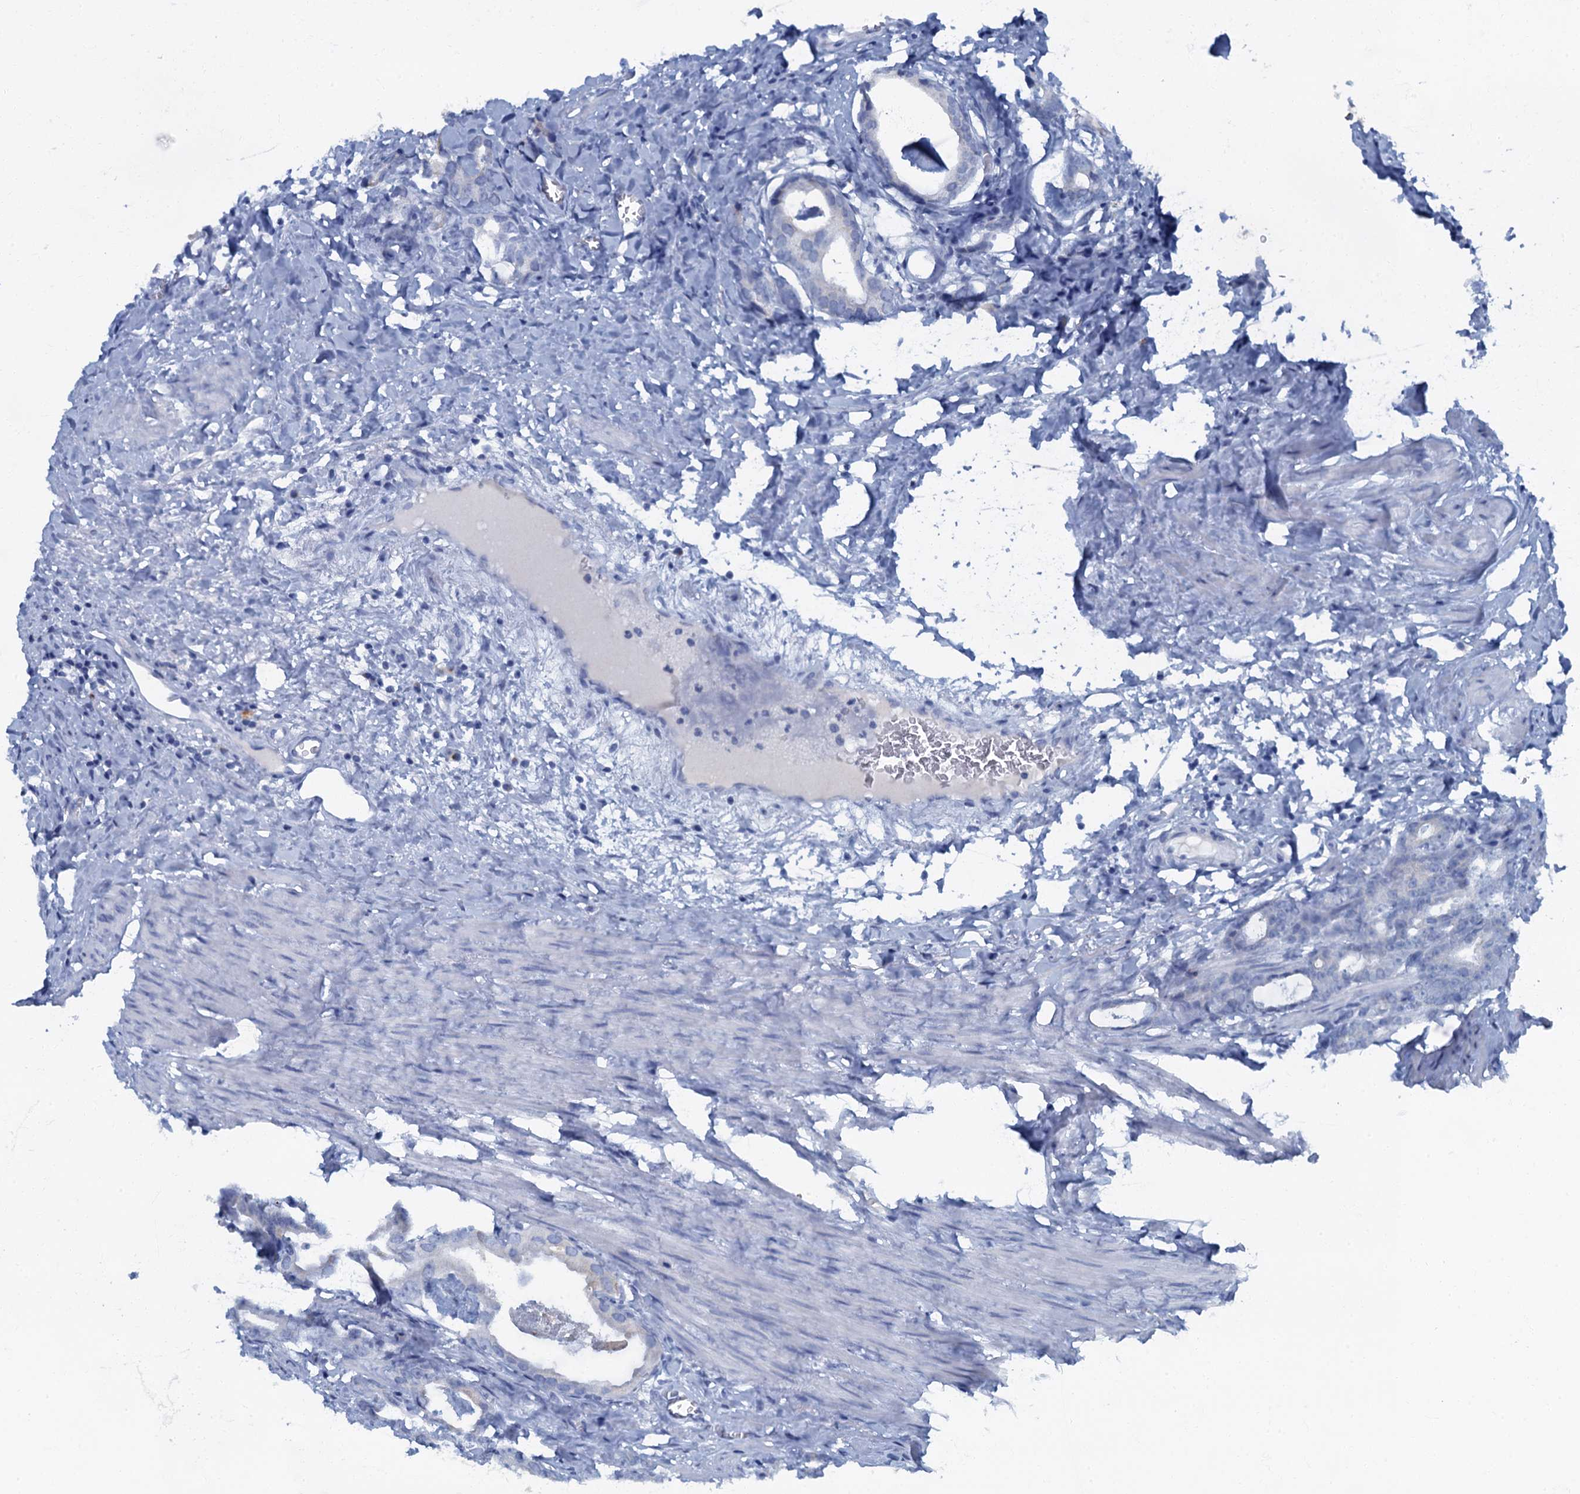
{"staining": {"intensity": "negative", "quantity": "none", "location": "none"}, "tissue": "prostate cancer", "cell_type": "Tumor cells", "image_type": "cancer", "snomed": [{"axis": "morphology", "description": "Adenocarcinoma, Low grade"}, {"axis": "topography", "description": "Prostate"}], "caption": "This photomicrograph is of prostate adenocarcinoma (low-grade) stained with IHC to label a protein in brown with the nuclei are counter-stained blue. There is no positivity in tumor cells.", "gene": "LYPD3", "patient": {"sex": "male", "age": 71}}